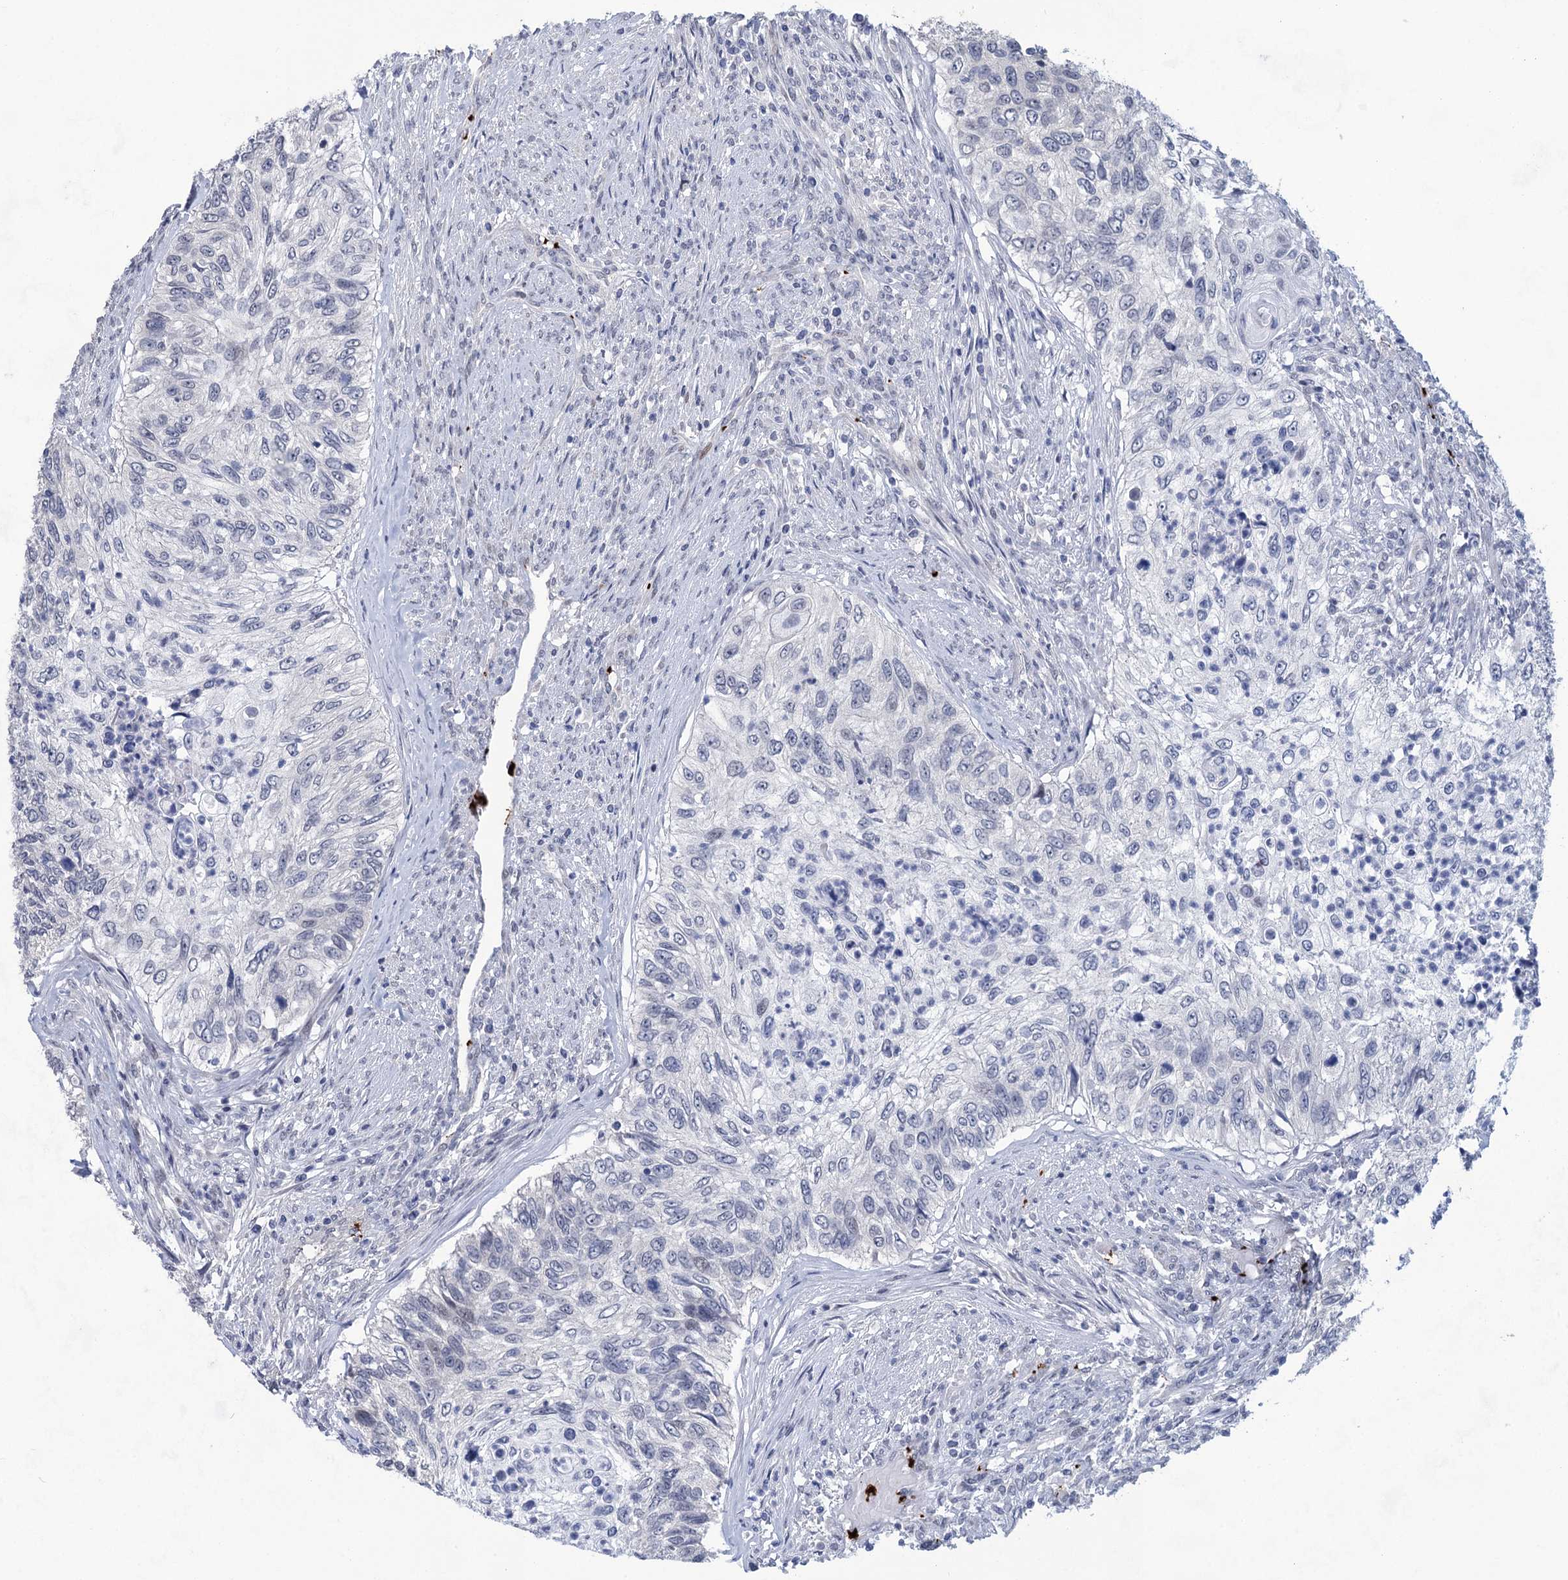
{"staining": {"intensity": "negative", "quantity": "none", "location": "none"}, "tissue": "urothelial cancer", "cell_type": "Tumor cells", "image_type": "cancer", "snomed": [{"axis": "morphology", "description": "Urothelial carcinoma, High grade"}, {"axis": "topography", "description": "Urinary bladder"}], "caption": "This is an immunohistochemistry photomicrograph of urothelial cancer. There is no expression in tumor cells.", "gene": "MON2", "patient": {"sex": "female", "age": 60}}